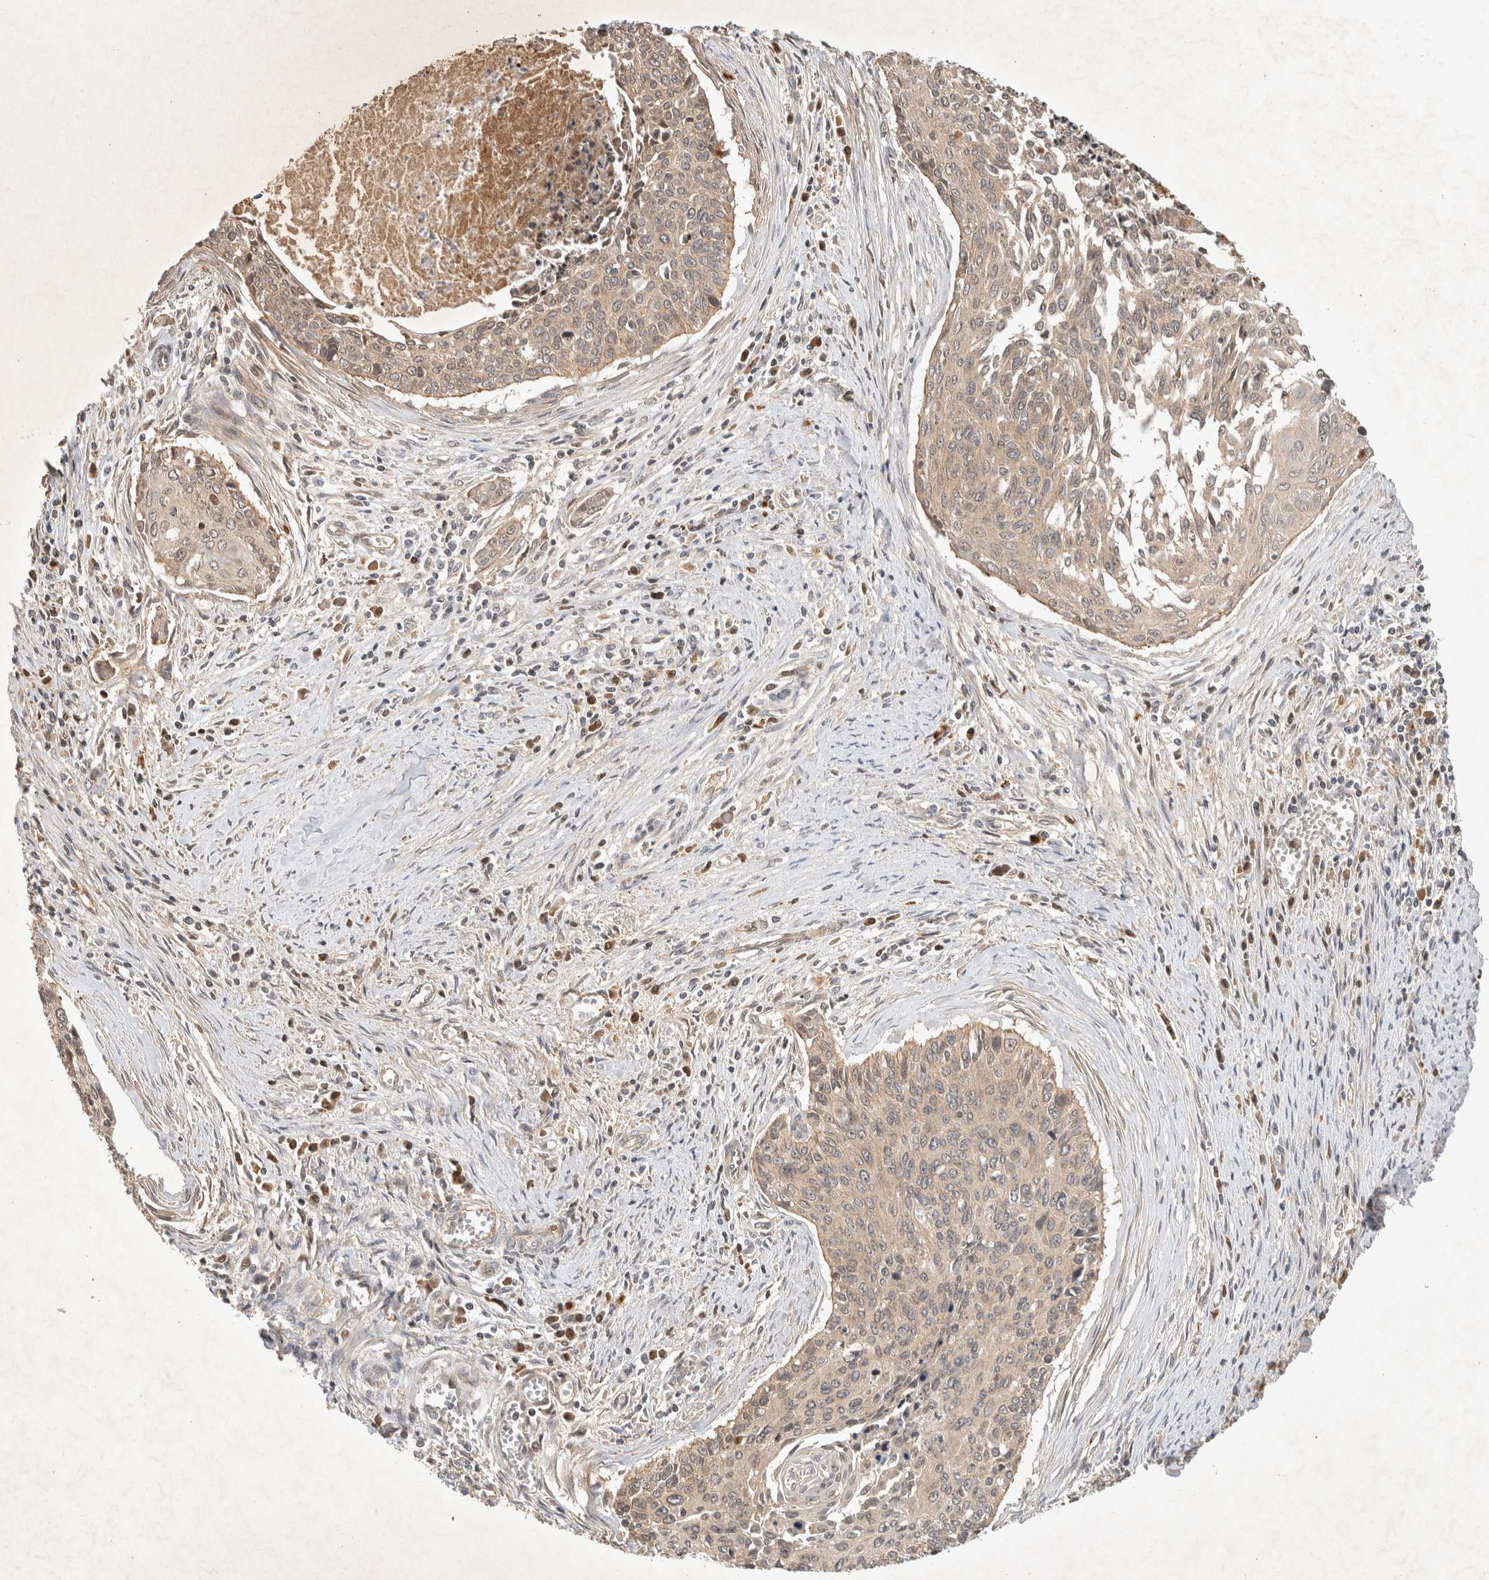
{"staining": {"intensity": "weak", "quantity": ">75%", "location": "cytoplasmic/membranous"}, "tissue": "cervical cancer", "cell_type": "Tumor cells", "image_type": "cancer", "snomed": [{"axis": "morphology", "description": "Squamous cell carcinoma, NOS"}, {"axis": "topography", "description": "Cervix"}], "caption": "Human cervical cancer (squamous cell carcinoma) stained for a protein (brown) shows weak cytoplasmic/membranous positive staining in about >75% of tumor cells.", "gene": "YES1", "patient": {"sex": "female", "age": 55}}